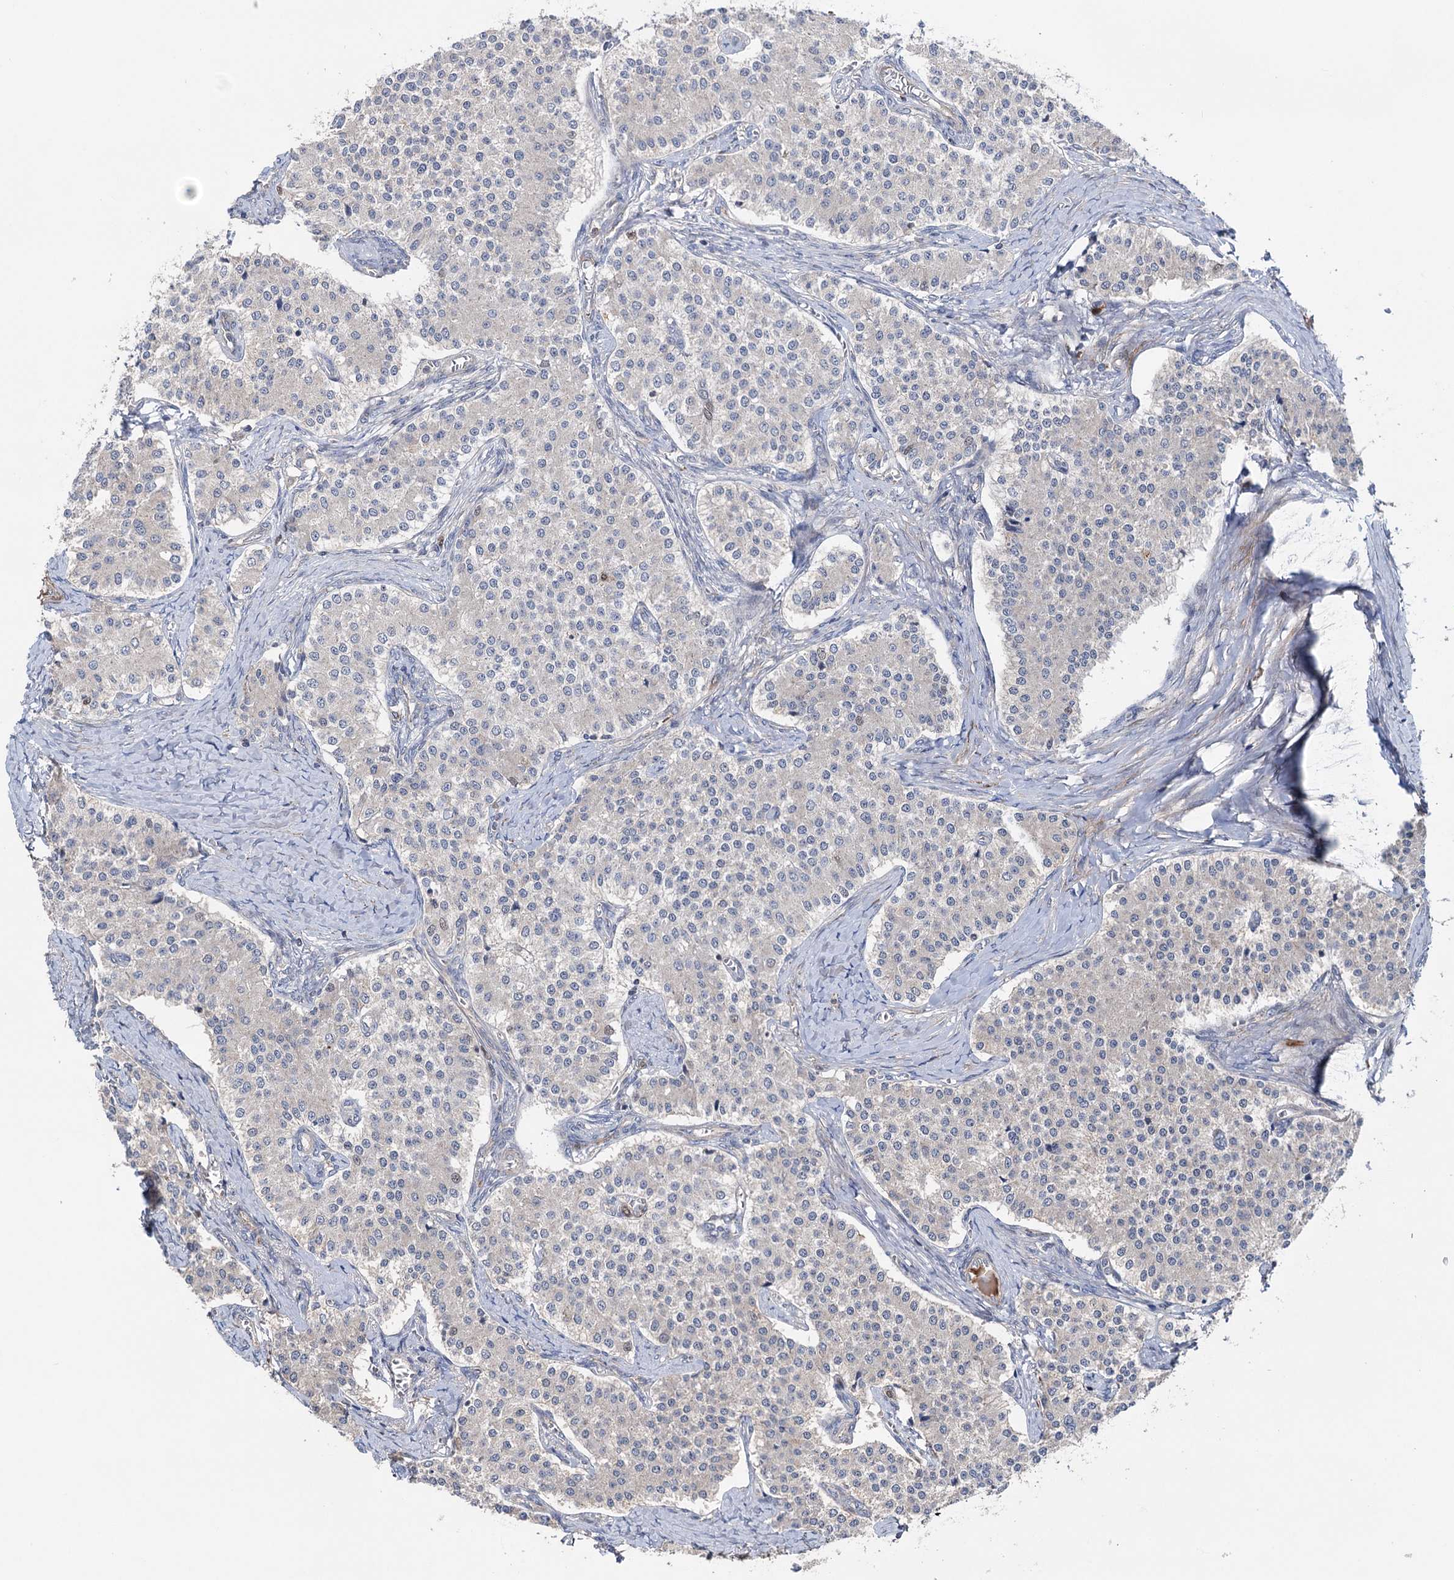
{"staining": {"intensity": "negative", "quantity": "none", "location": "none"}, "tissue": "carcinoid", "cell_type": "Tumor cells", "image_type": "cancer", "snomed": [{"axis": "morphology", "description": "Carcinoid, malignant, NOS"}, {"axis": "topography", "description": "Colon"}], "caption": "Tumor cells show no significant protein expression in carcinoid.", "gene": "NCAPD2", "patient": {"sex": "female", "age": 52}}